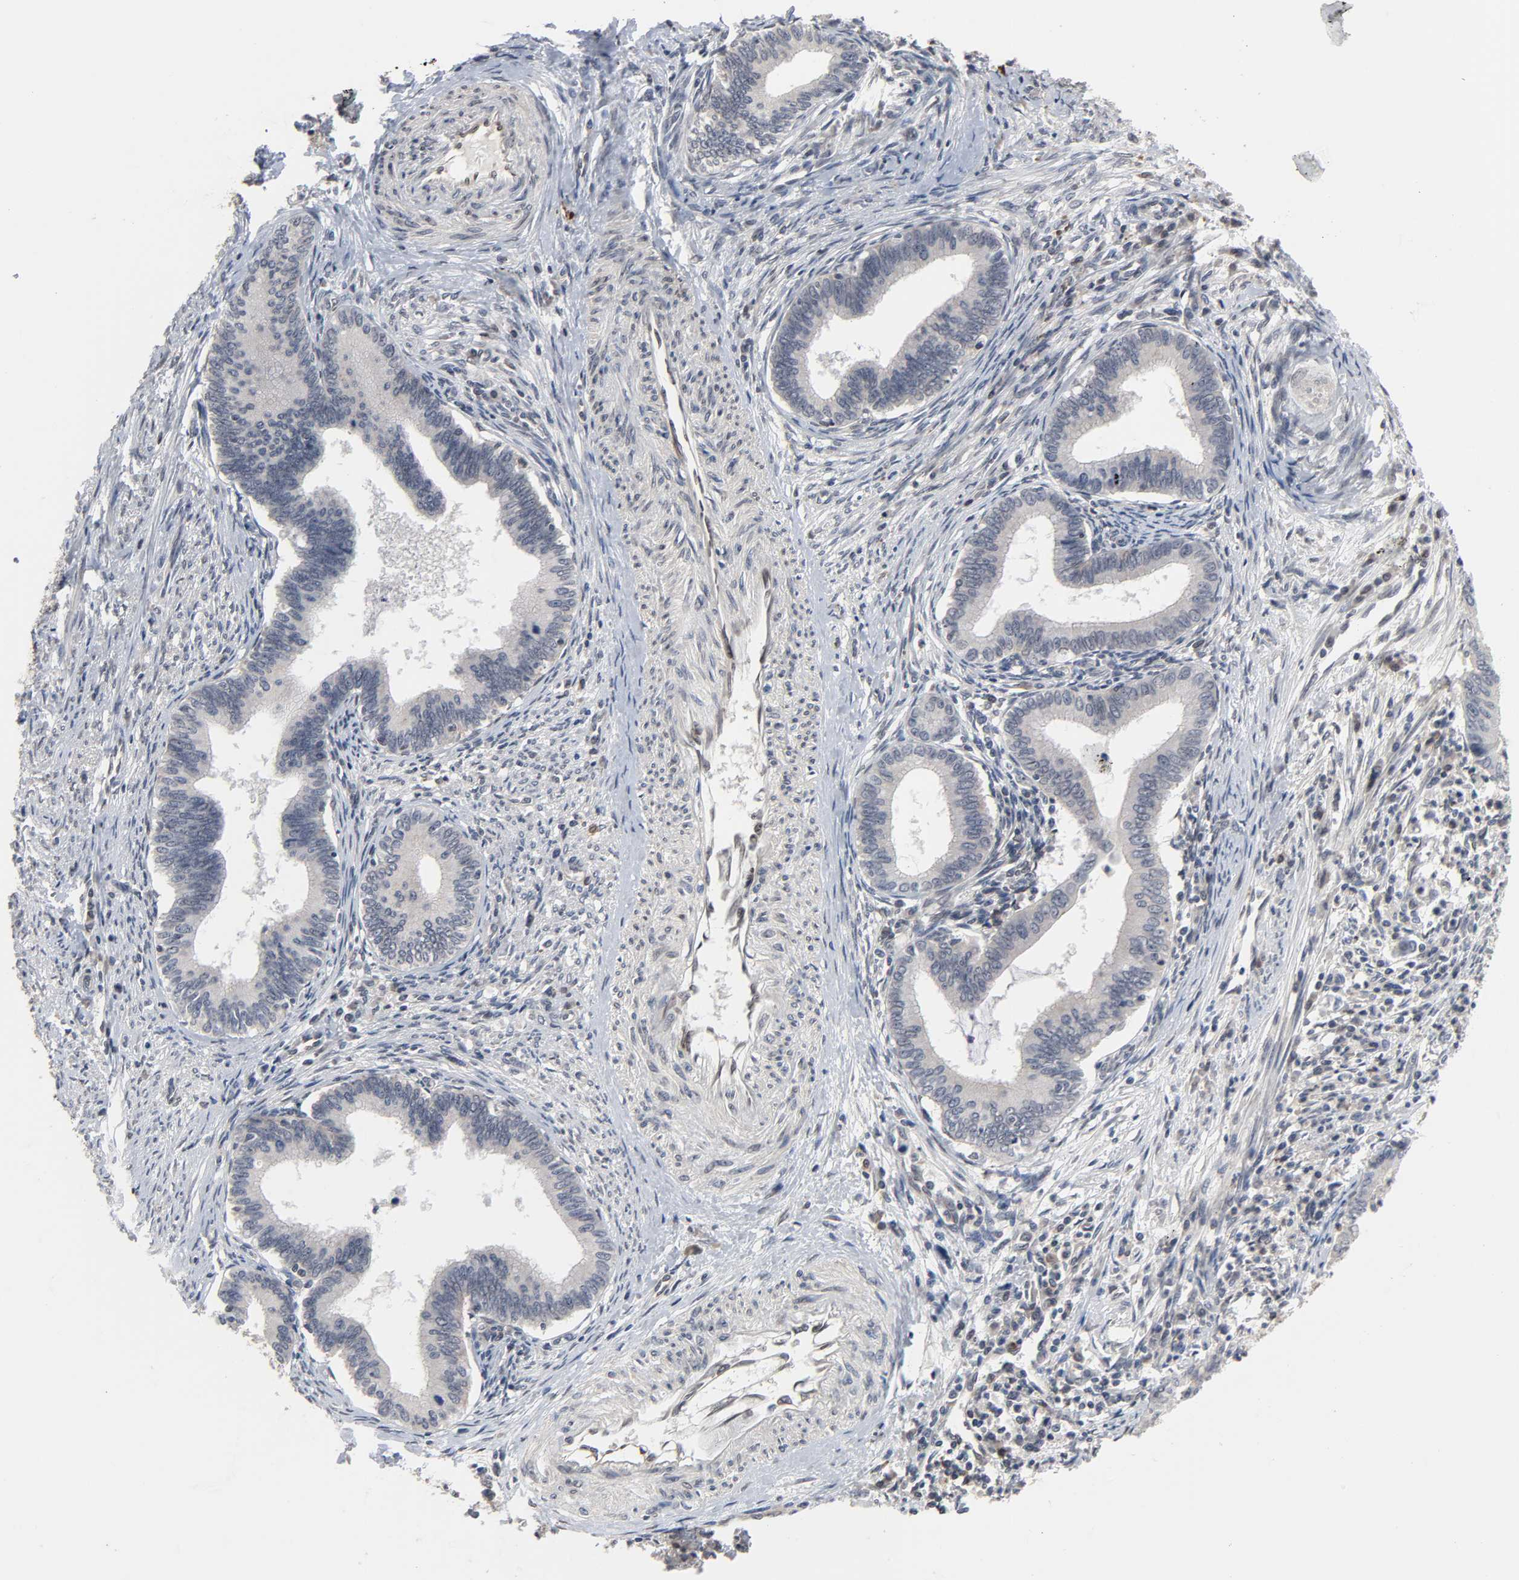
{"staining": {"intensity": "negative", "quantity": "none", "location": "none"}, "tissue": "cervical cancer", "cell_type": "Tumor cells", "image_type": "cancer", "snomed": [{"axis": "morphology", "description": "Adenocarcinoma, NOS"}, {"axis": "topography", "description": "Cervix"}], "caption": "The immunohistochemistry (IHC) image has no significant positivity in tumor cells of adenocarcinoma (cervical) tissue.", "gene": "CCDC175", "patient": {"sex": "female", "age": 36}}